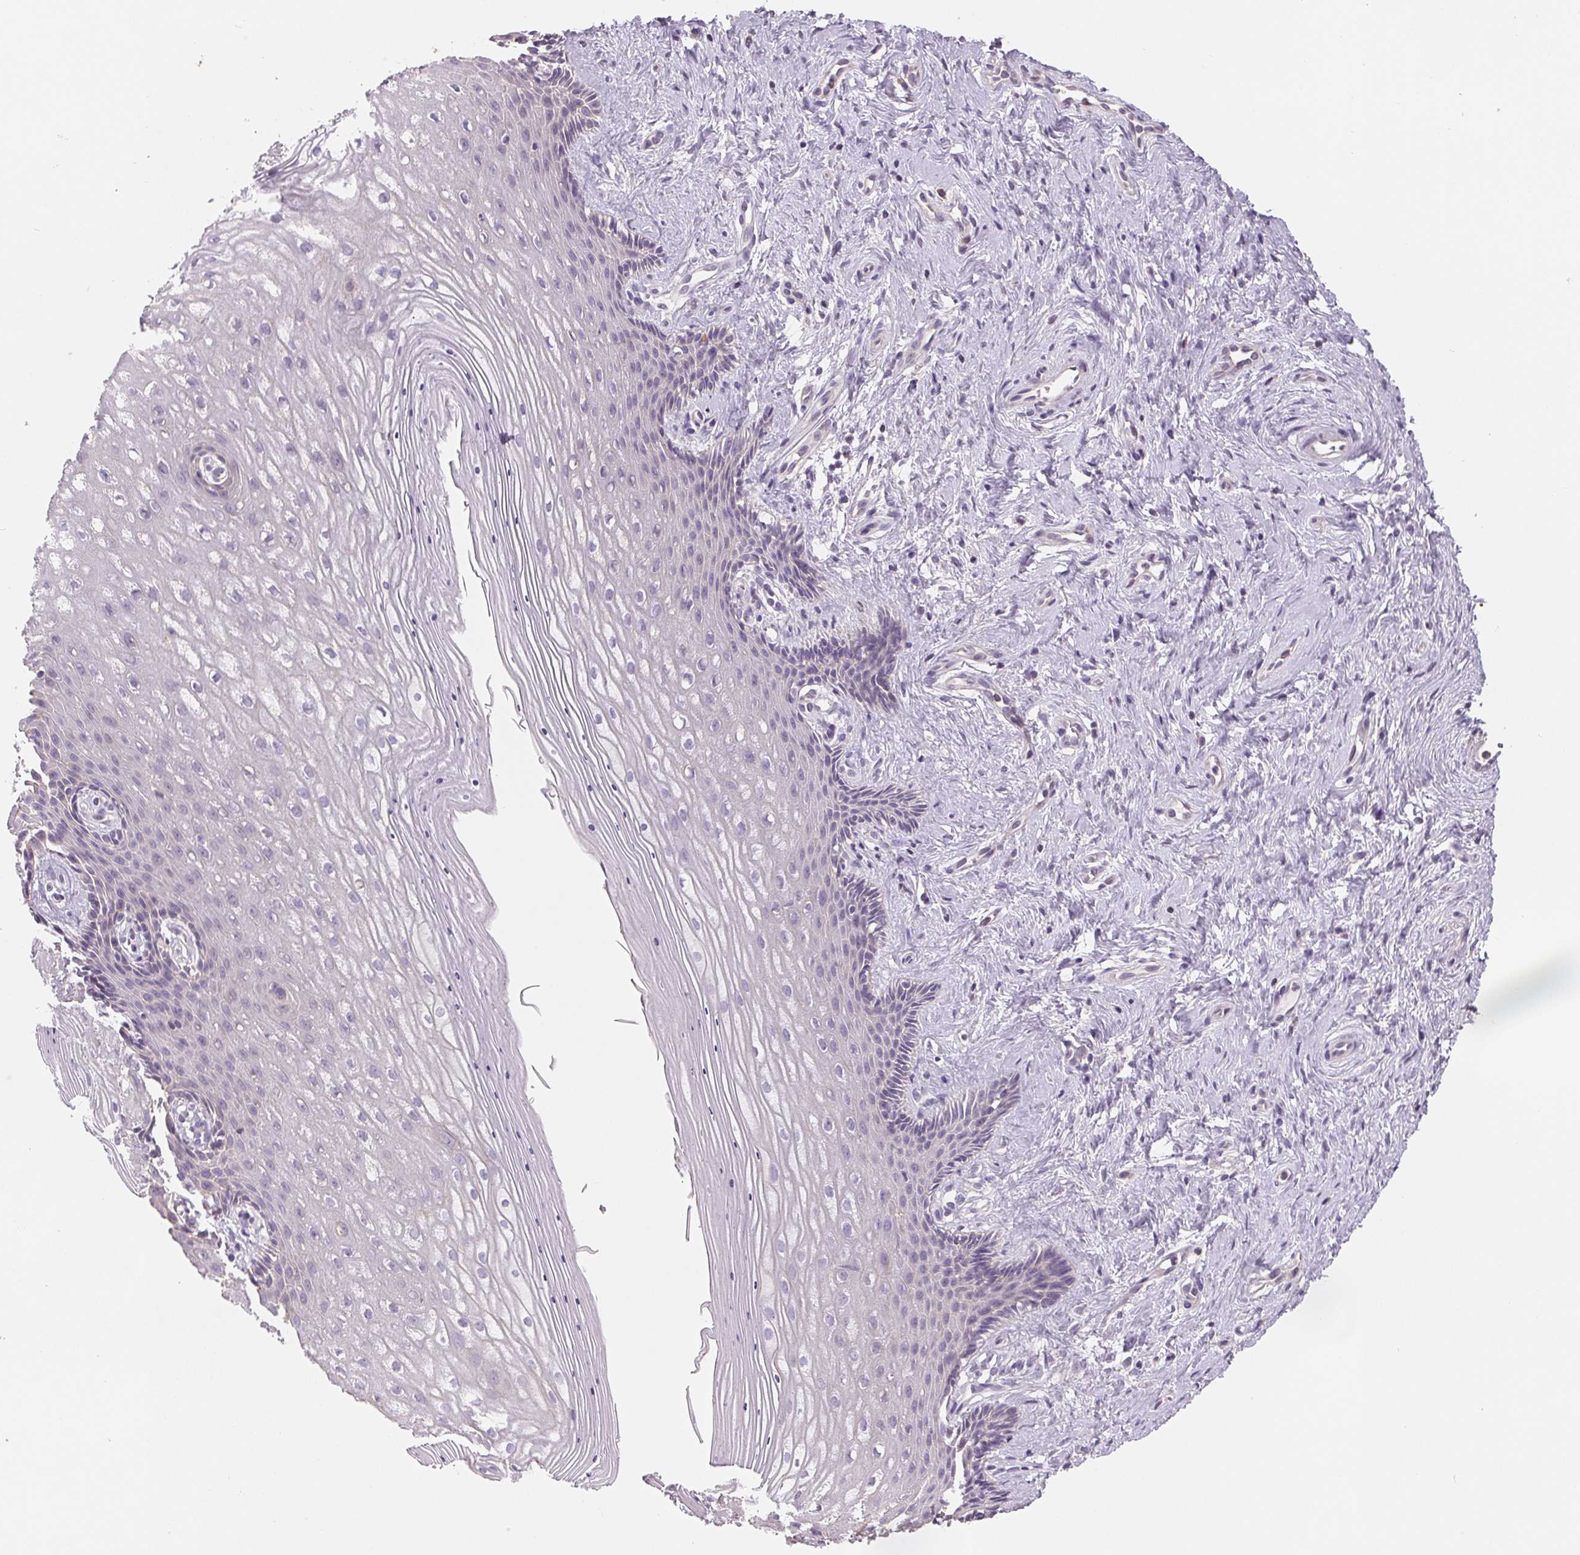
{"staining": {"intensity": "negative", "quantity": "none", "location": "none"}, "tissue": "vagina", "cell_type": "Squamous epithelial cells", "image_type": "normal", "snomed": [{"axis": "morphology", "description": "Normal tissue, NOS"}, {"axis": "topography", "description": "Vagina"}], "caption": "An IHC histopathology image of benign vagina is shown. There is no staining in squamous epithelial cells of vagina.", "gene": "VTCN1", "patient": {"sex": "female", "age": 42}}